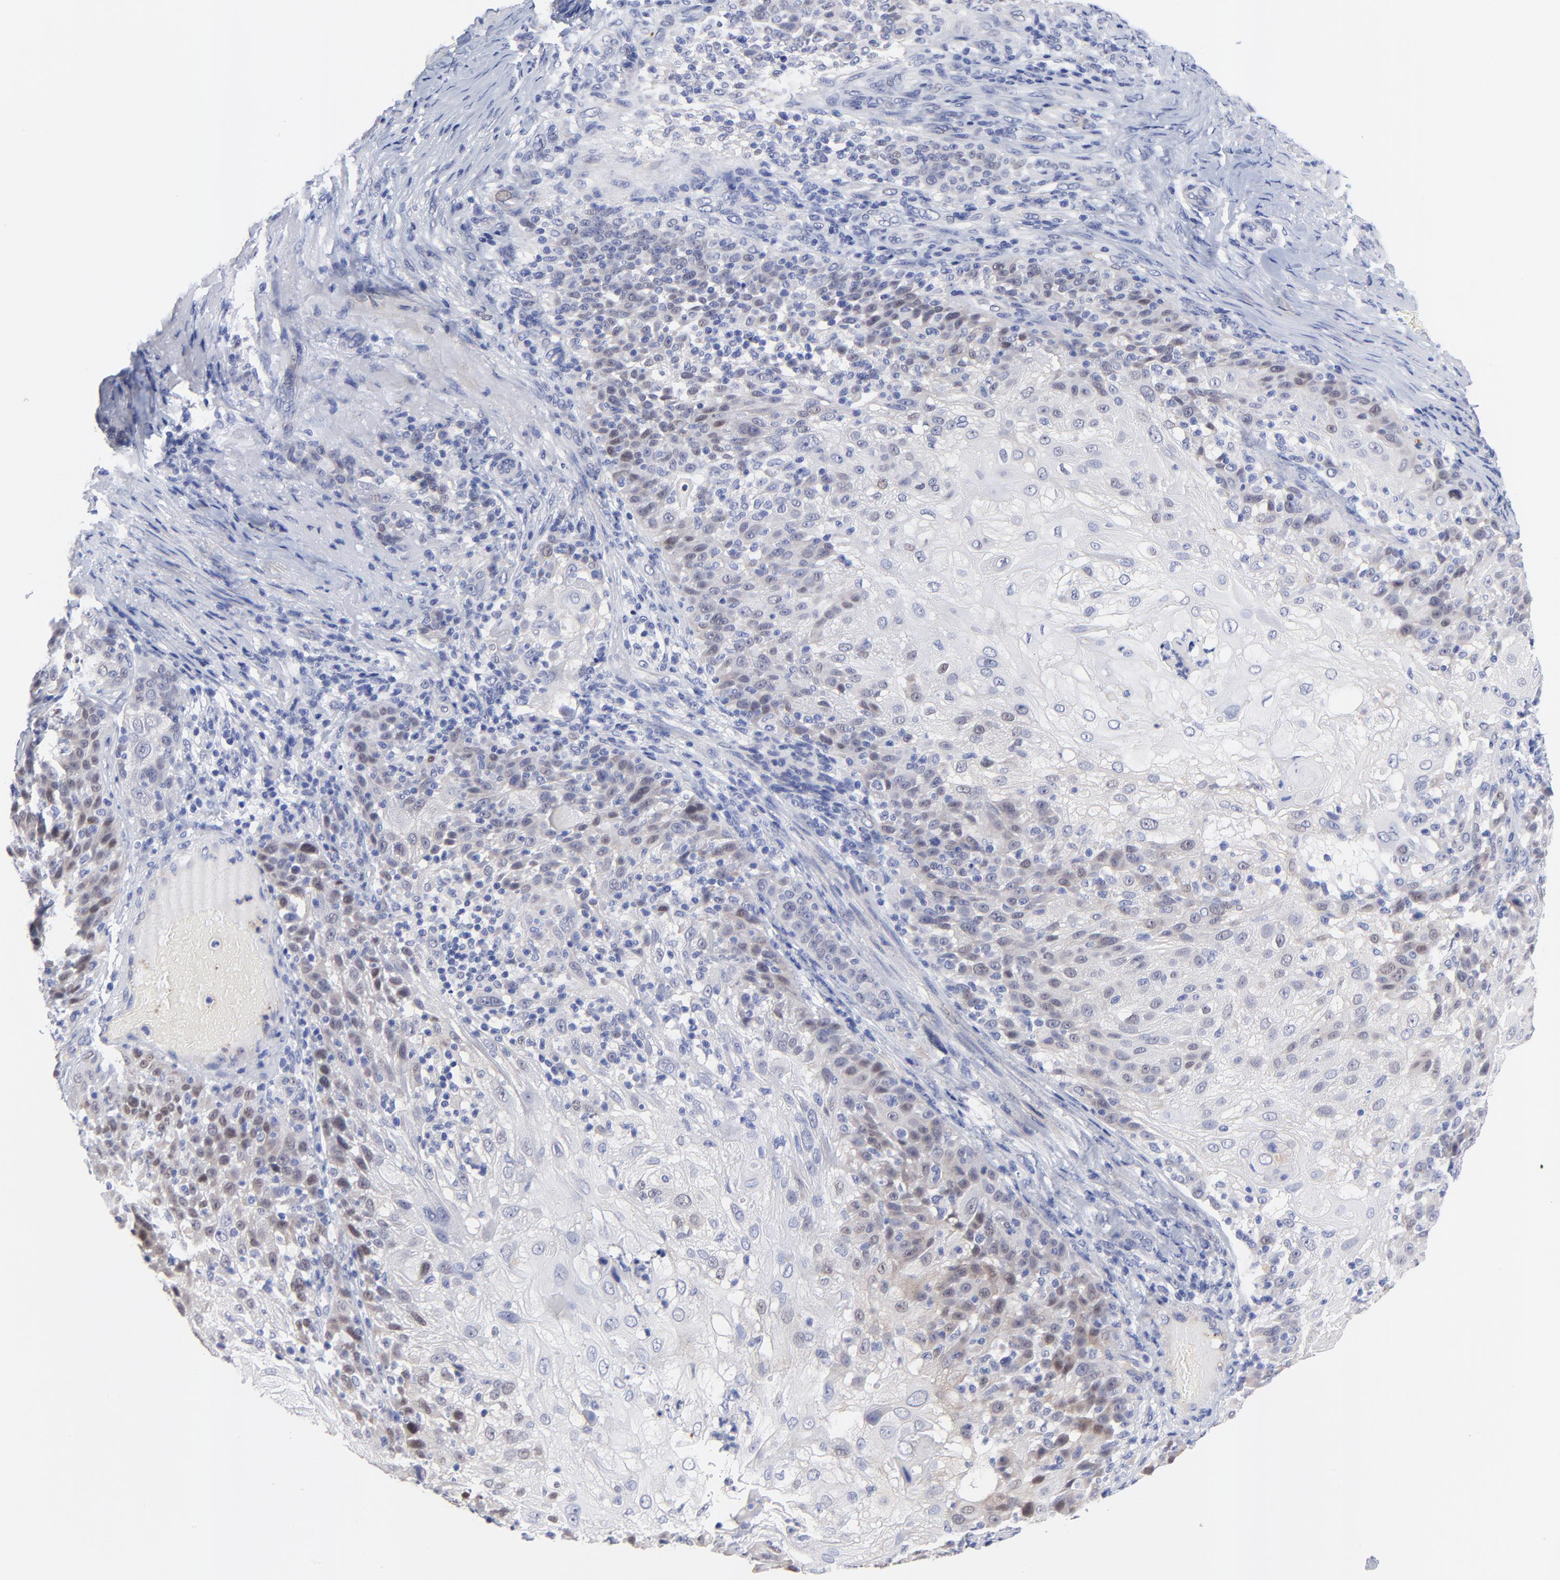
{"staining": {"intensity": "negative", "quantity": "none", "location": "none"}, "tissue": "skin cancer", "cell_type": "Tumor cells", "image_type": "cancer", "snomed": [{"axis": "morphology", "description": "Normal tissue, NOS"}, {"axis": "morphology", "description": "Squamous cell carcinoma, NOS"}, {"axis": "topography", "description": "Skin"}], "caption": "Protein analysis of skin cancer demonstrates no significant staining in tumor cells.", "gene": "FAM117B", "patient": {"sex": "female", "age": 83}}